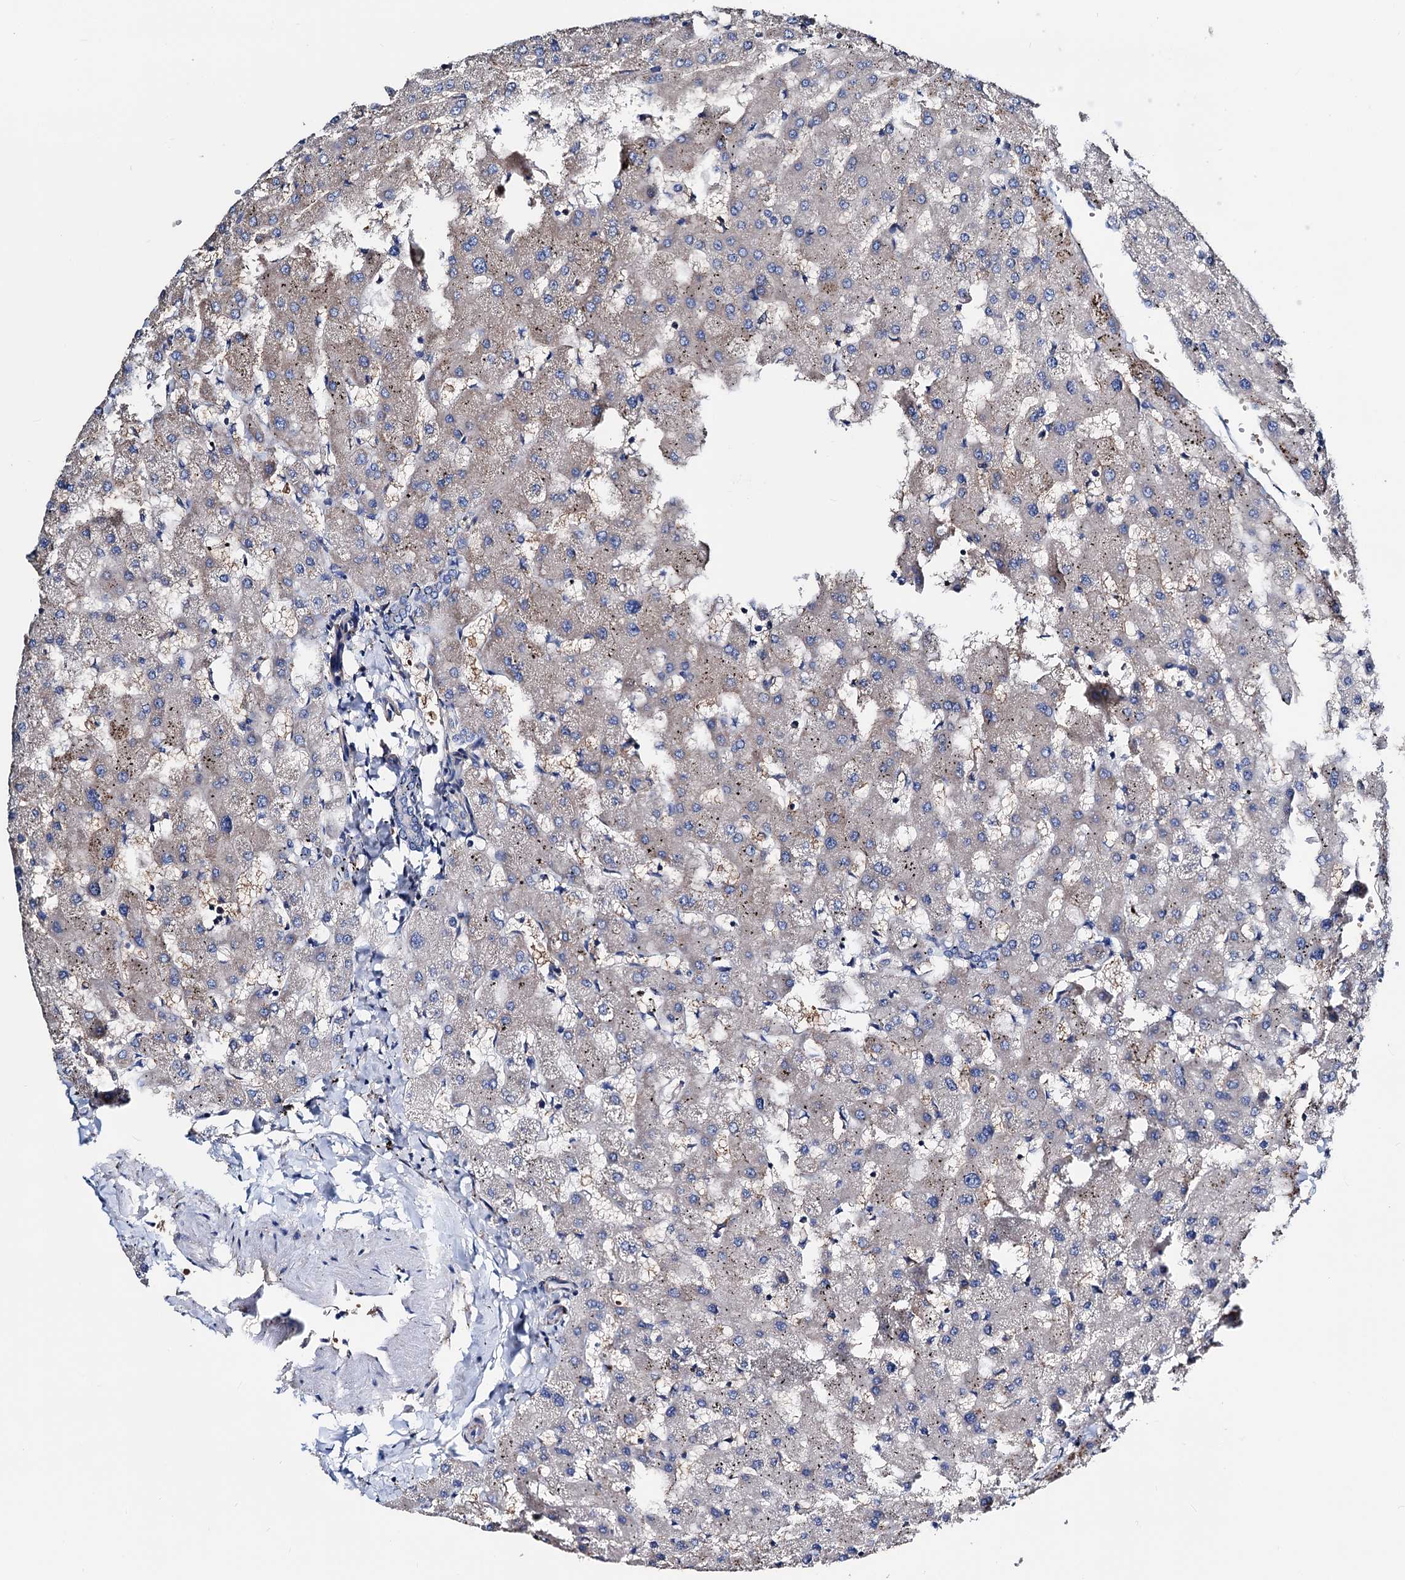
{"staining": {"intensity": "negative", "quantity": "none", "location": "none"}, "tissue": "liver", "cell_type": "Cholangiocytes", "image_type": "normal", "snomed": [{"axis": "morphology", "description": "Normal tissue, NOS"}, {"axis": "topography", "description": "Liver"}], "caption": "IHC photomicrograph of unremarkable human liver stained for a protein (brown), which reveals no staining in cholangiocytes.", "gene": "GCOM1", "patient": {"sex": "female", "age": 63}}